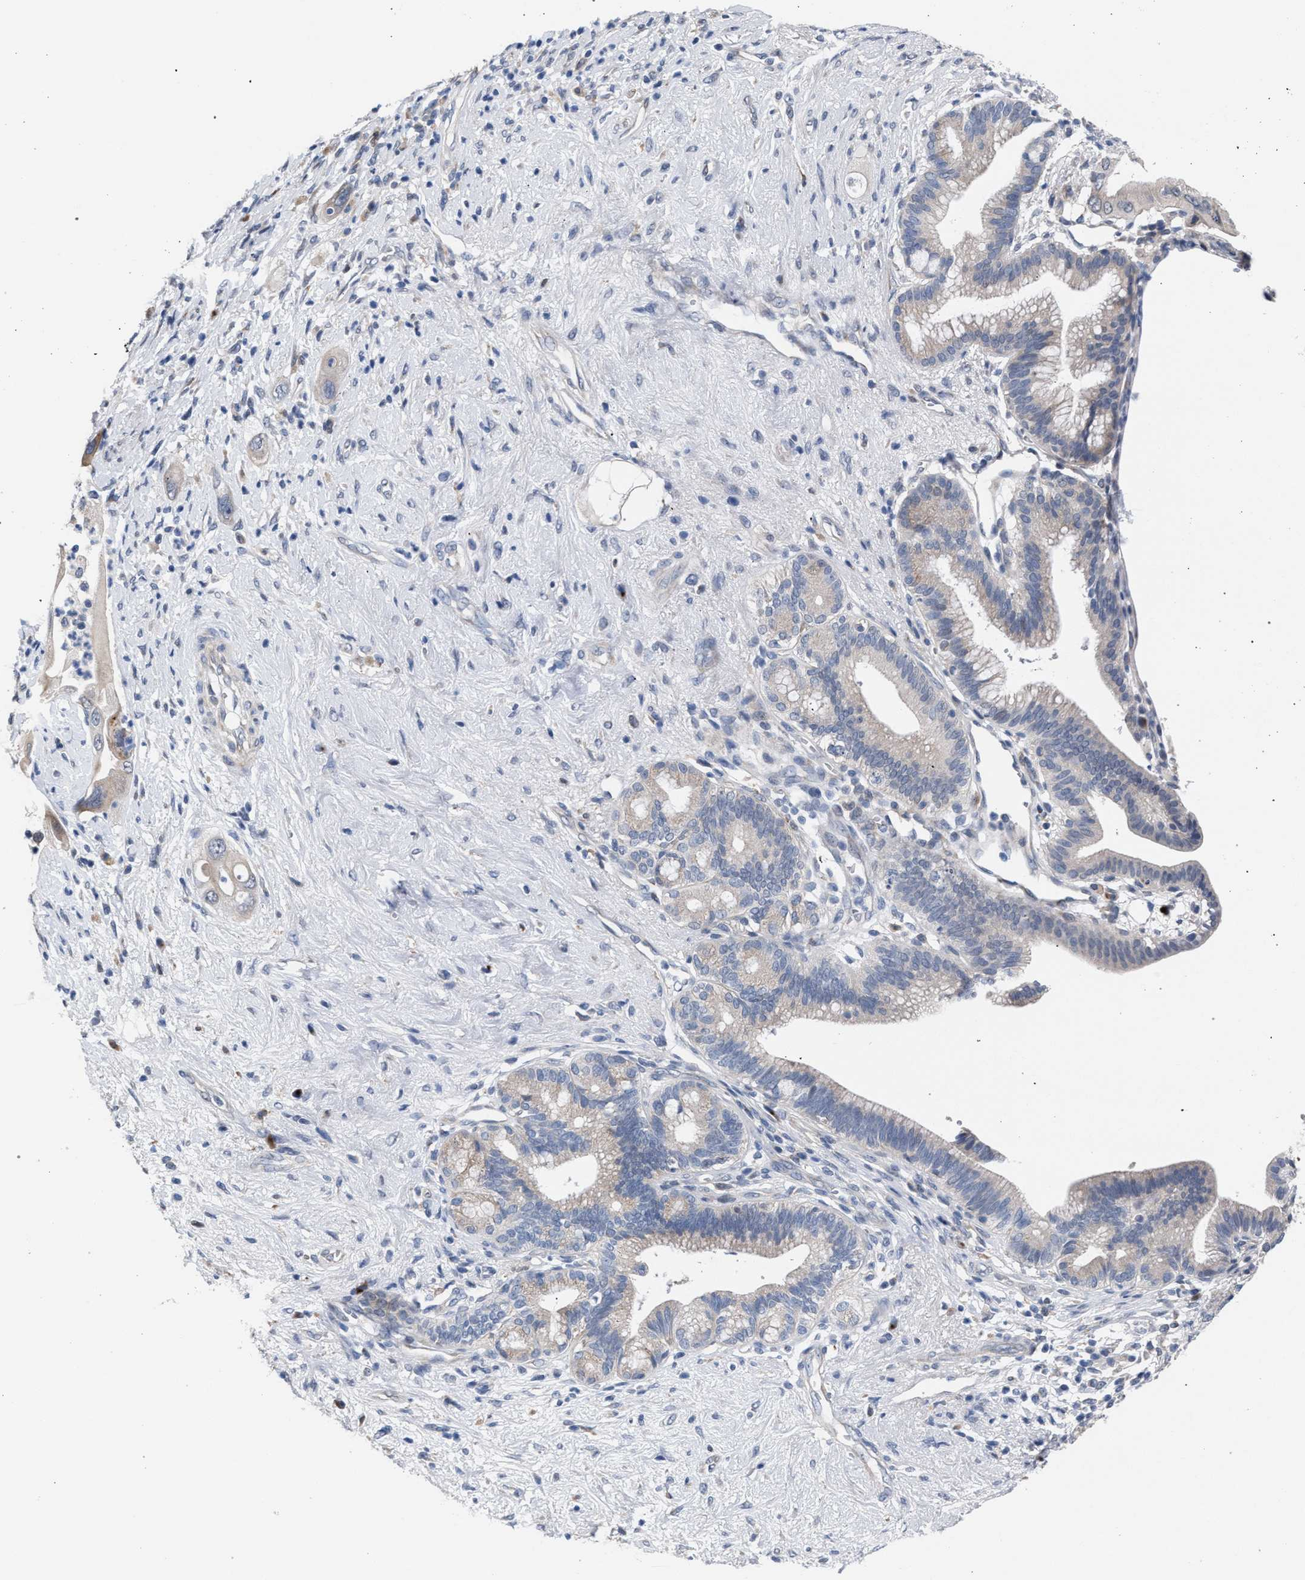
{"staining": {"intensity": "moderate", "quantity": "<25%", "location": "cytoplasmic/membranous"}, "tissue": "pancreatic cancer", "cell_type": "Tumor cells", "image_type": "cancer", "snomed": [{"axis": "morphology", "description": "Adenocarcinoma, NOS"}, {"axis": "topography", "description": "Pancreas"}], "caption": "Protein expression analysis of human pancreatic cancer (adenocarcinoma) reveals moderate cytoplasmic/membranous staining in about <25% of tumor cells. (Stains: DAB in brown, nuclei in blue, Microscopy: brightfield microscopy at high magnification).", "gene": "RNF135", "patient": {"sex": "male", "age": 59}}